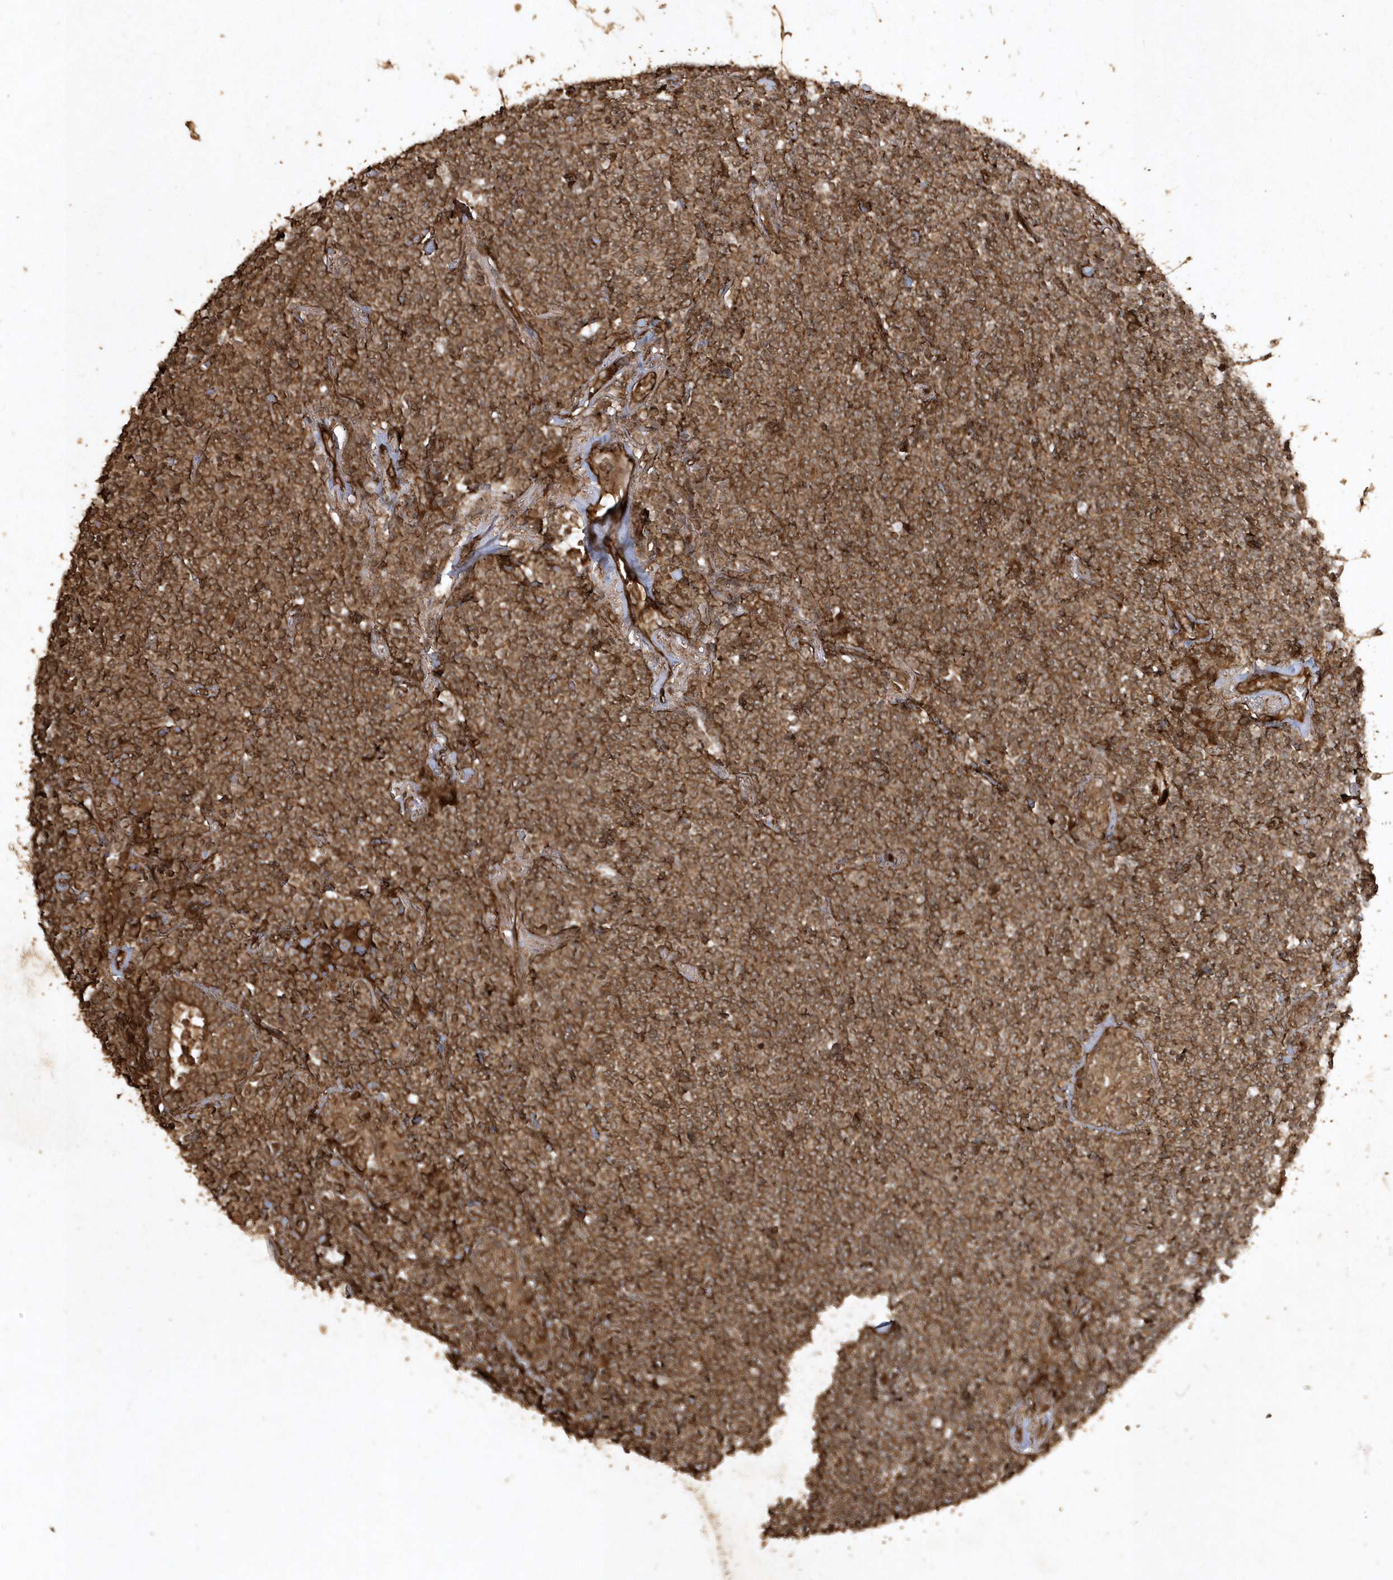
{"staining": {"intensity": "strong", "quantity": ">75%", "location": "cytoplasmic/membranous"}, "tissue": "lymphoma", "cell_type": "Tumor cells", "image_type": "cancer", "snomed": [{"axis": "morphology", "description": "Malignant lymphoma, non-Hodgkin's type, Low grade"}, {"axis": "topography", "description": "Lung"}], "caption": "IHC histopathology image of neoplastic tissue: human lymphoma stained using immunohistochemistry (IHC) demonstrates high levels of strong protein expression localized specifically in the cytoplasmic/membranous of tumor cells, appearing as a cytoplasmic/membranous brown color.", "gene": "AVPI1", "patient": {"sex": "female", "age": 71}}